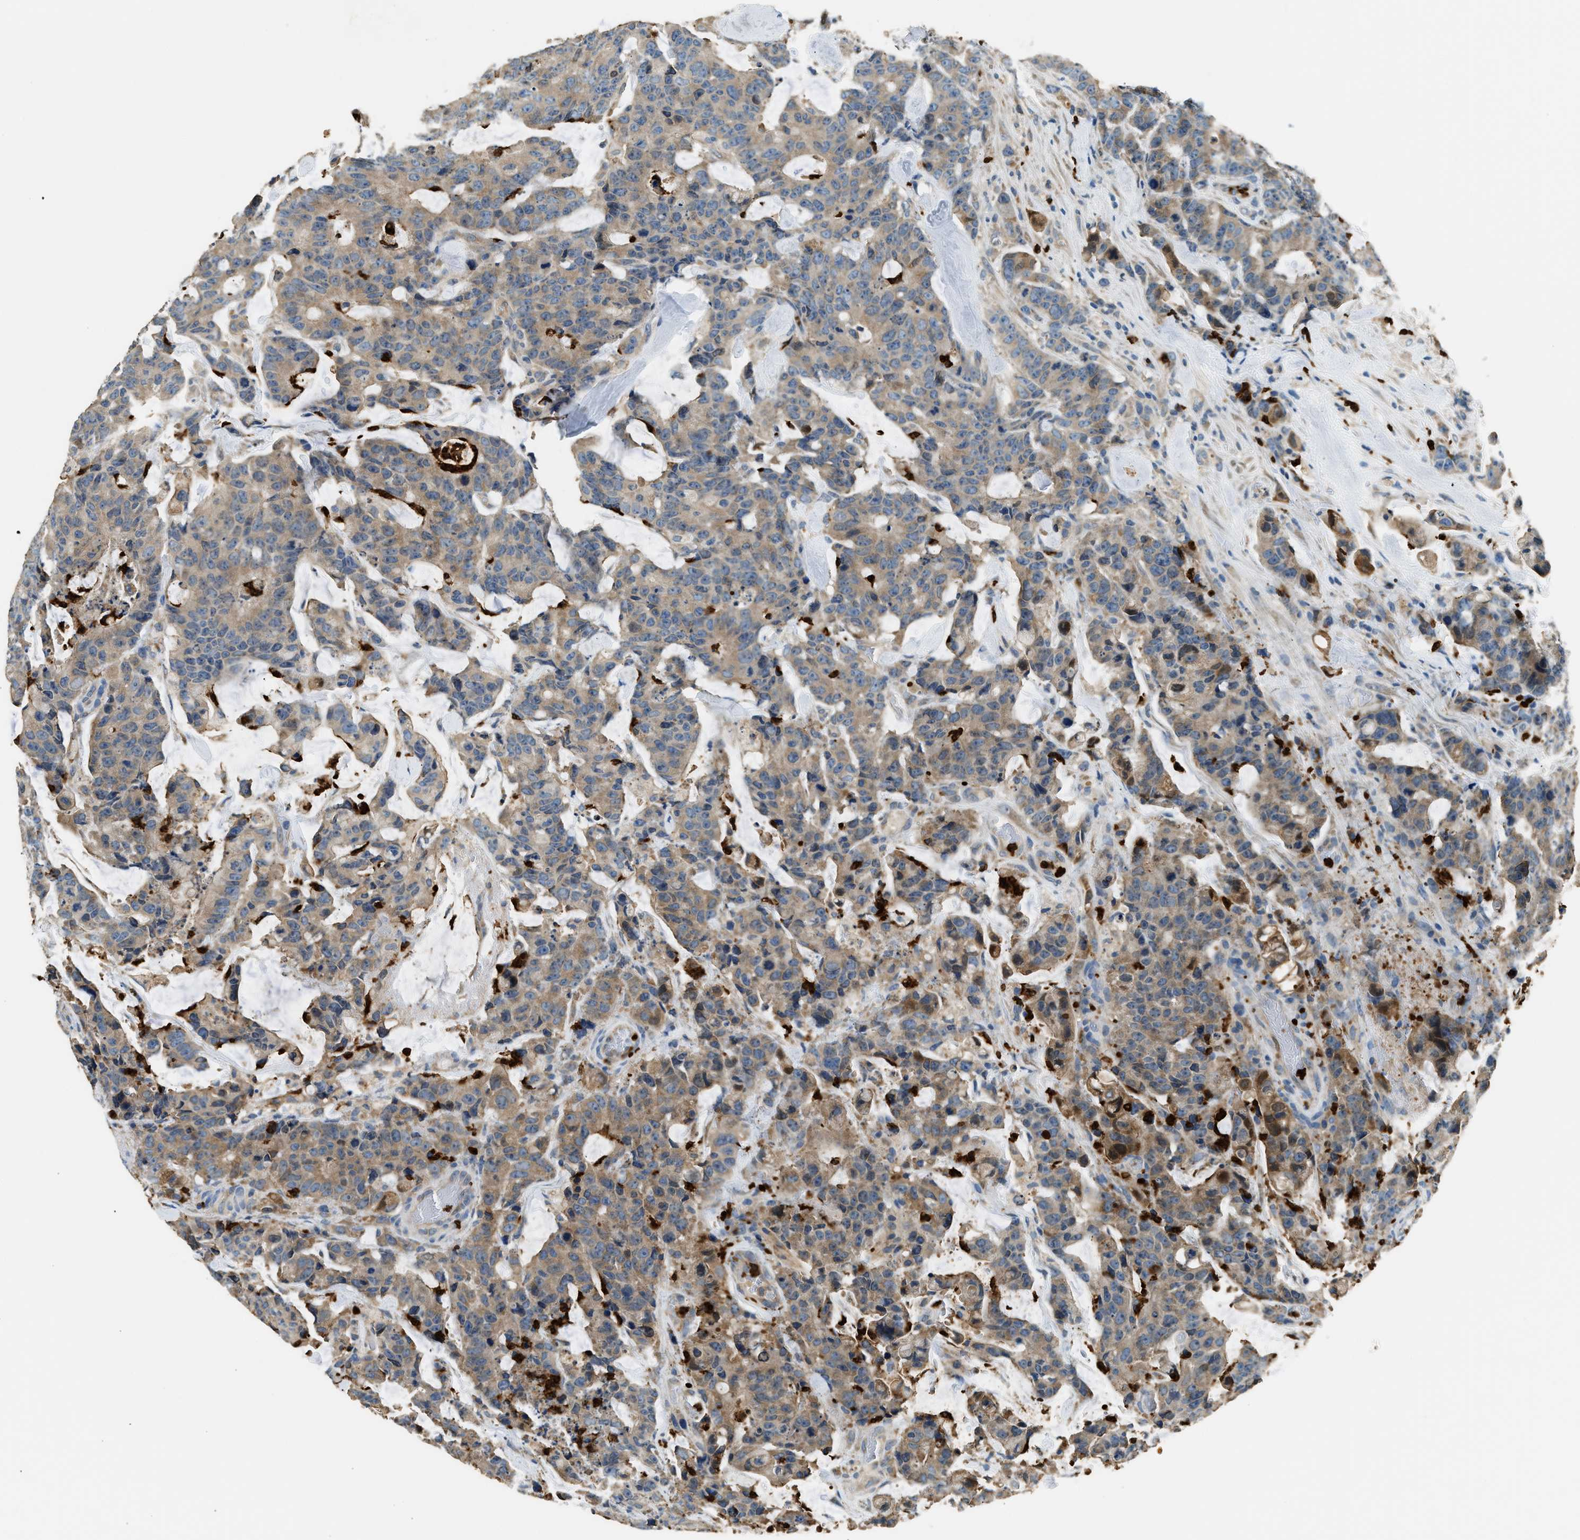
{"staining": {"intensity": "weak", "quantity": ">75%", "location": "cytoplasmic/membranous"}, "tissue": "colorectal cancer", "cell_type": "Tumor cells", "image_type": "cancer", "snomed": [{"axis": "morphology", "description": "Adenocarcinoma, NOS"}, {"axis": "topography", "description": "Colon"}], "caption": "This histopathology image demonstrates adenocarcinoma (colorectal) stained with immunohistochemistry to label a protein in brown. The cytoplasmic/membranous of tumor cells show weak positivity for the protein. Nuclei are counter-stained blue.", "gene": "ANXA3", "patient": {"sex": "female", "age": 86}}